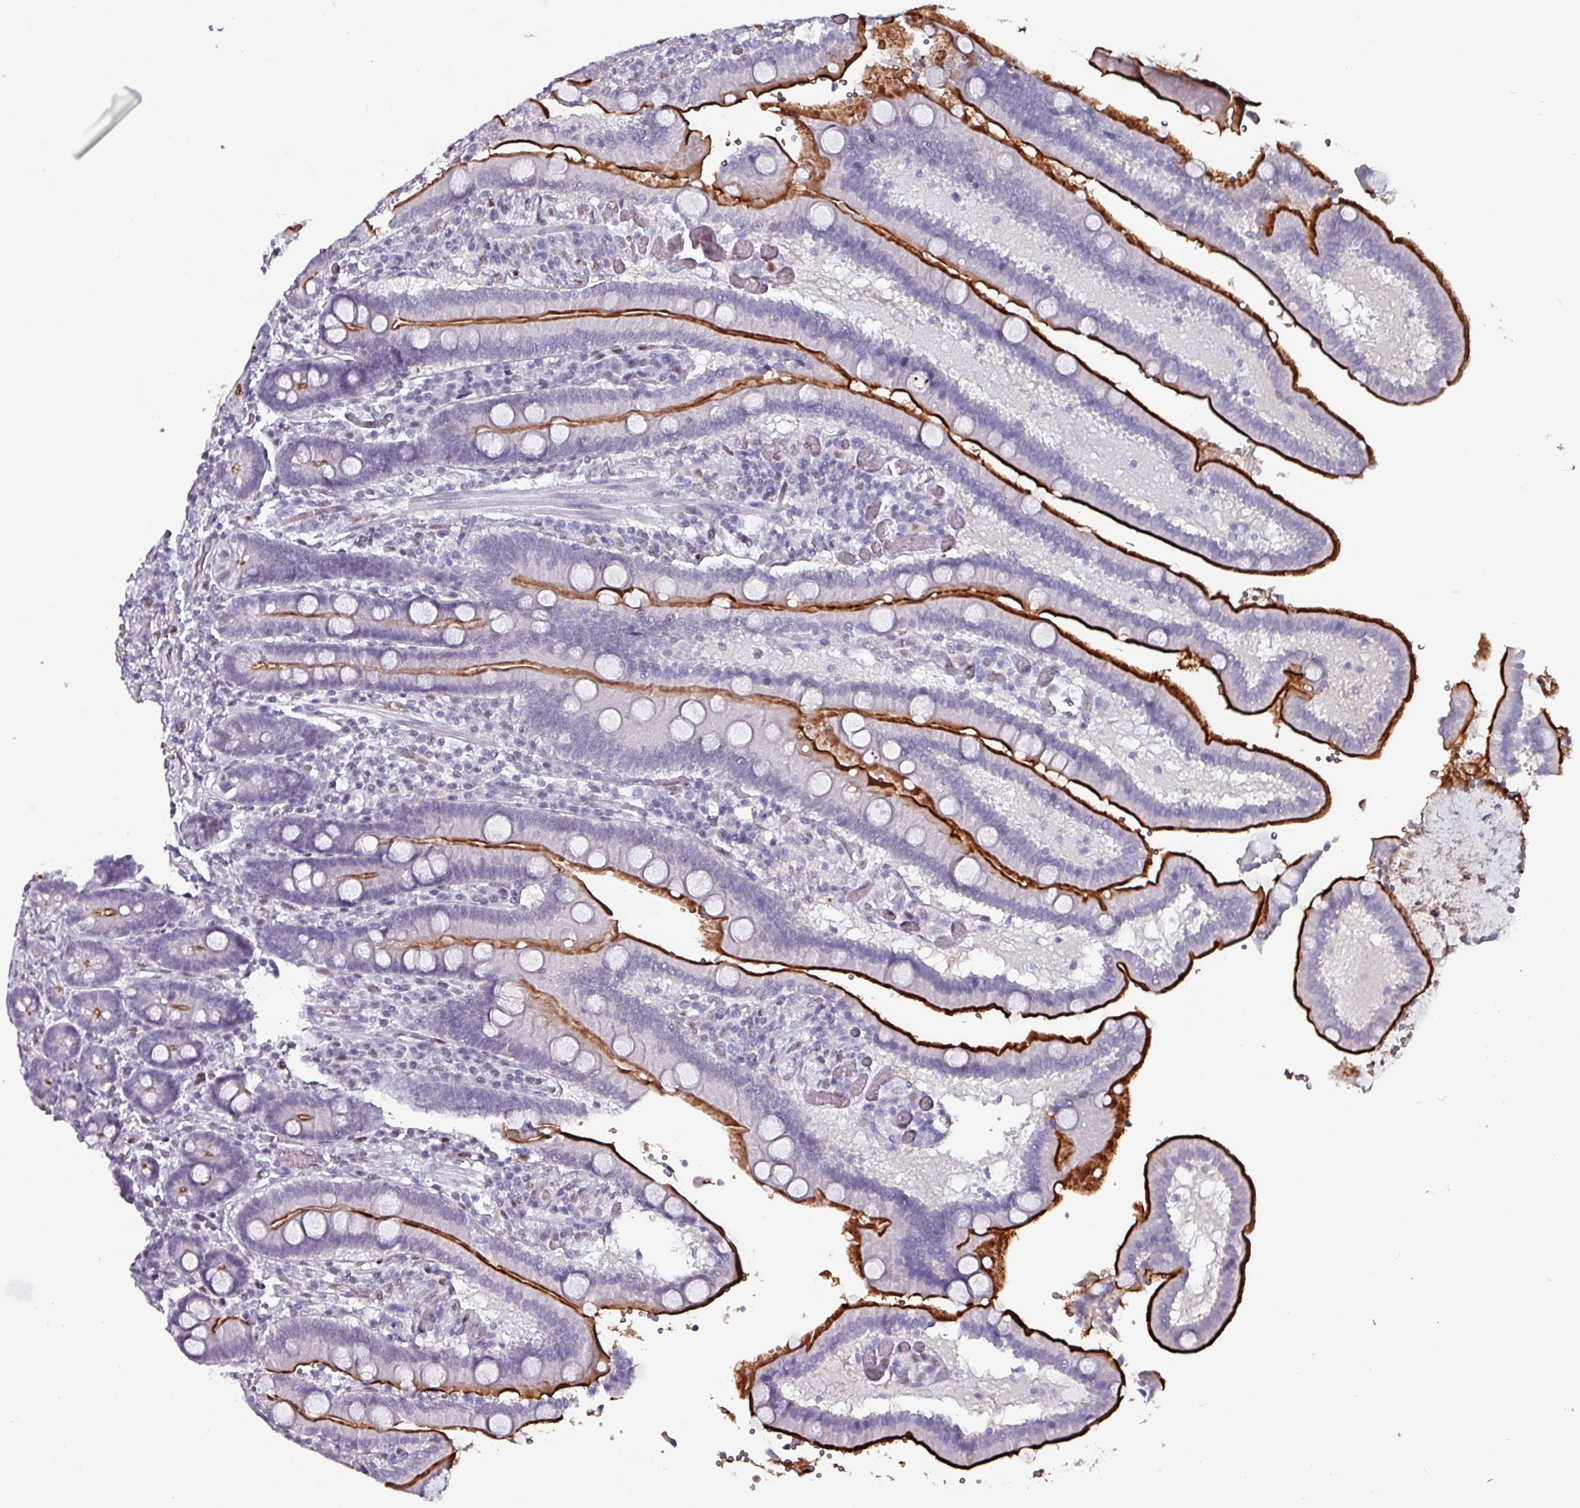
{"staining": {"intensity": "strong", "quantity": "25%-75%", "location": "cytoplasmic/membranous"}, "tissue": "duodenum", "cell_type": "Glandular cells", "image_type": "normal", "snomed": [{"axis": "morphology", "description": "Normal tissue, NOS"}, {"axis": "topography", "description": "Duodenum"}], "caption": "Benign duodenum displays strong cytoplasmic/membranous positivity in approximately 25%-75% of glandular cells, visualized by immunohistochemistry.", "gene": "ZNF816", "patient": {"sex": "female", "age": 62}}